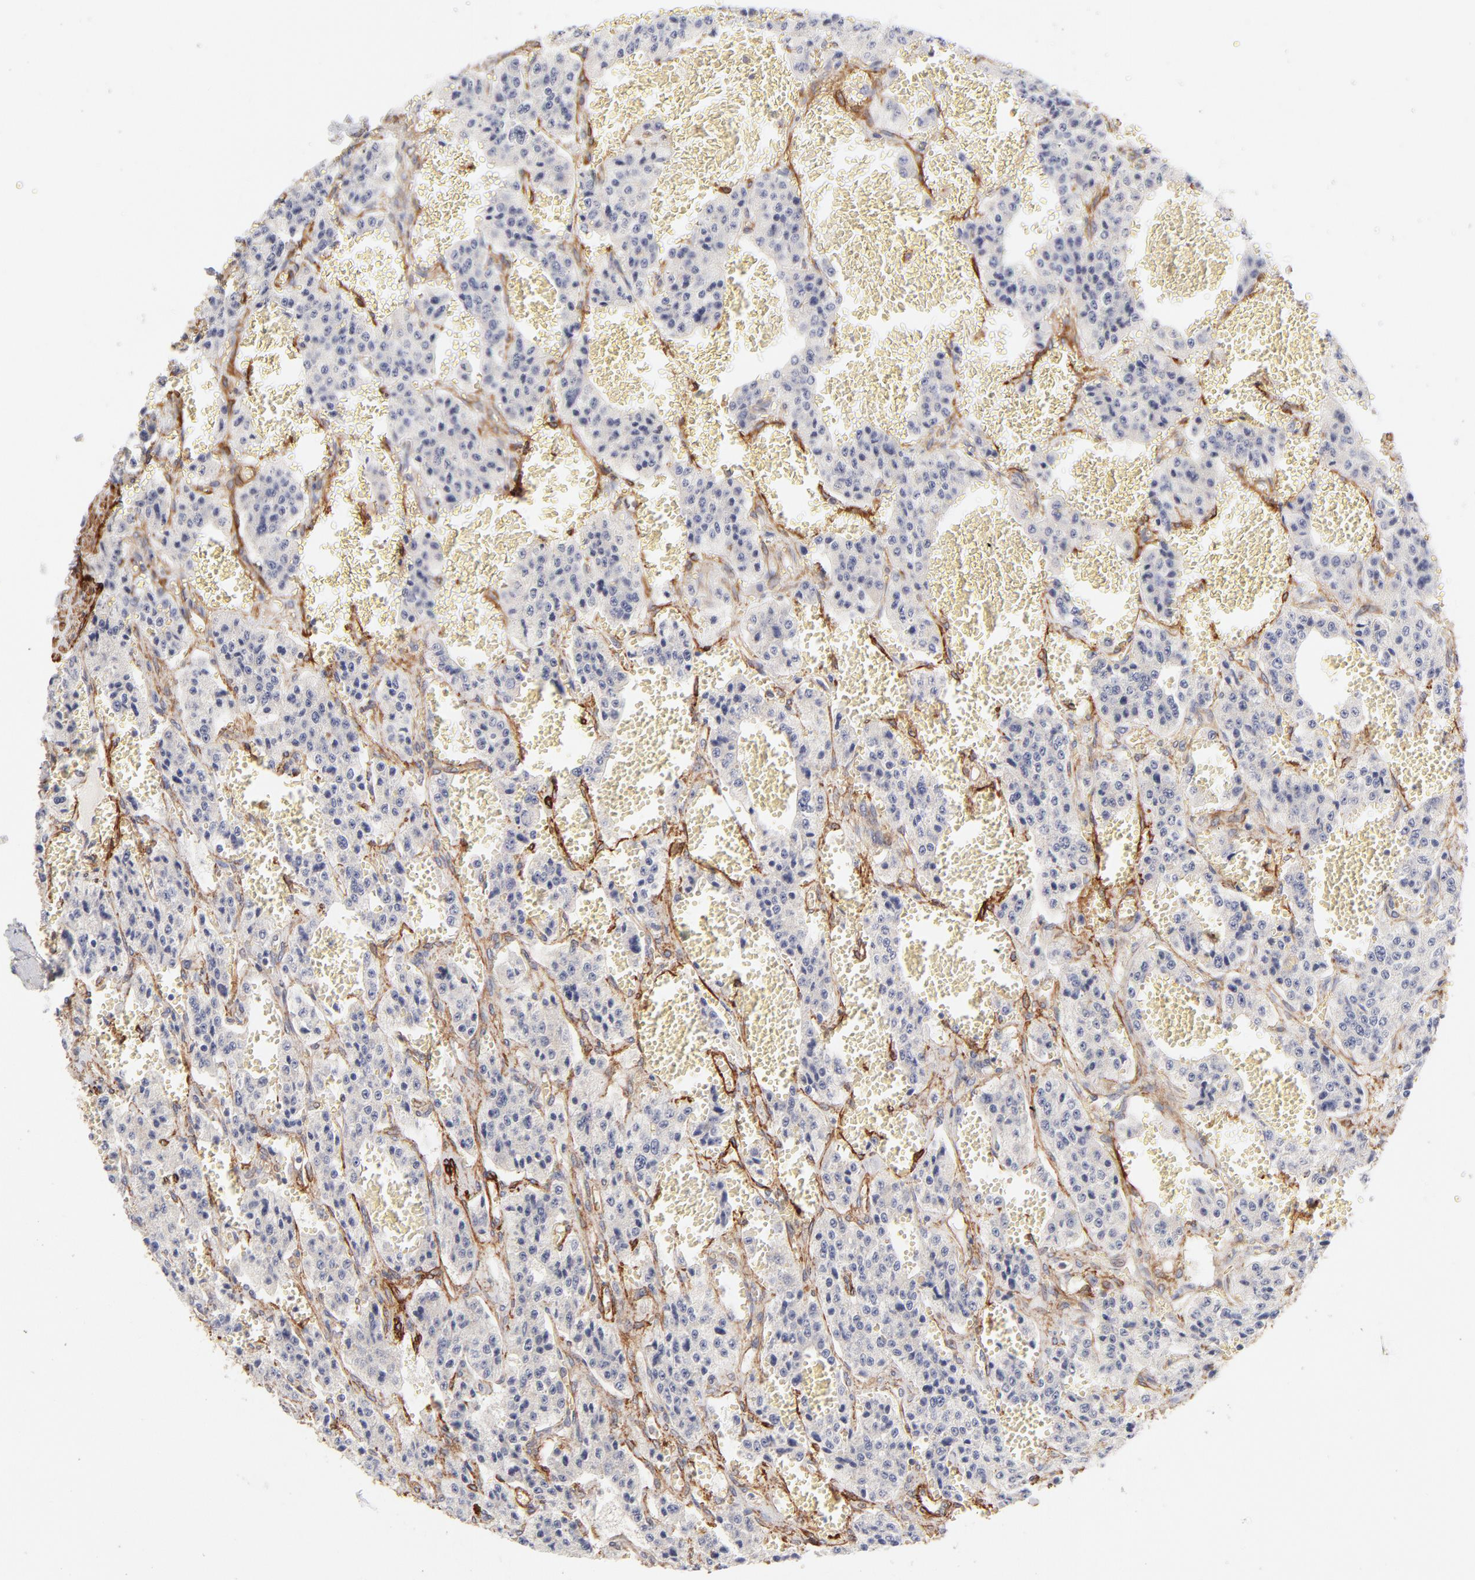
{"staining": {"intensity": "negative", "quantity": "none", "location": "none"}, "tissue": "carcinoid", "cell_type": "Tumor cells", "image_type": "cancer", "snomed": [{"axis": "morphology", "description": "Carcinoid, malignant, NOS"}, {"axis": "topography", "description": "Small intestine"}], "caption": "IHC of carcinoid demonstrates no expression in tumor cells.", "gene": "LDLRAP1", "patient": {"sex": "male", "age": 52}}